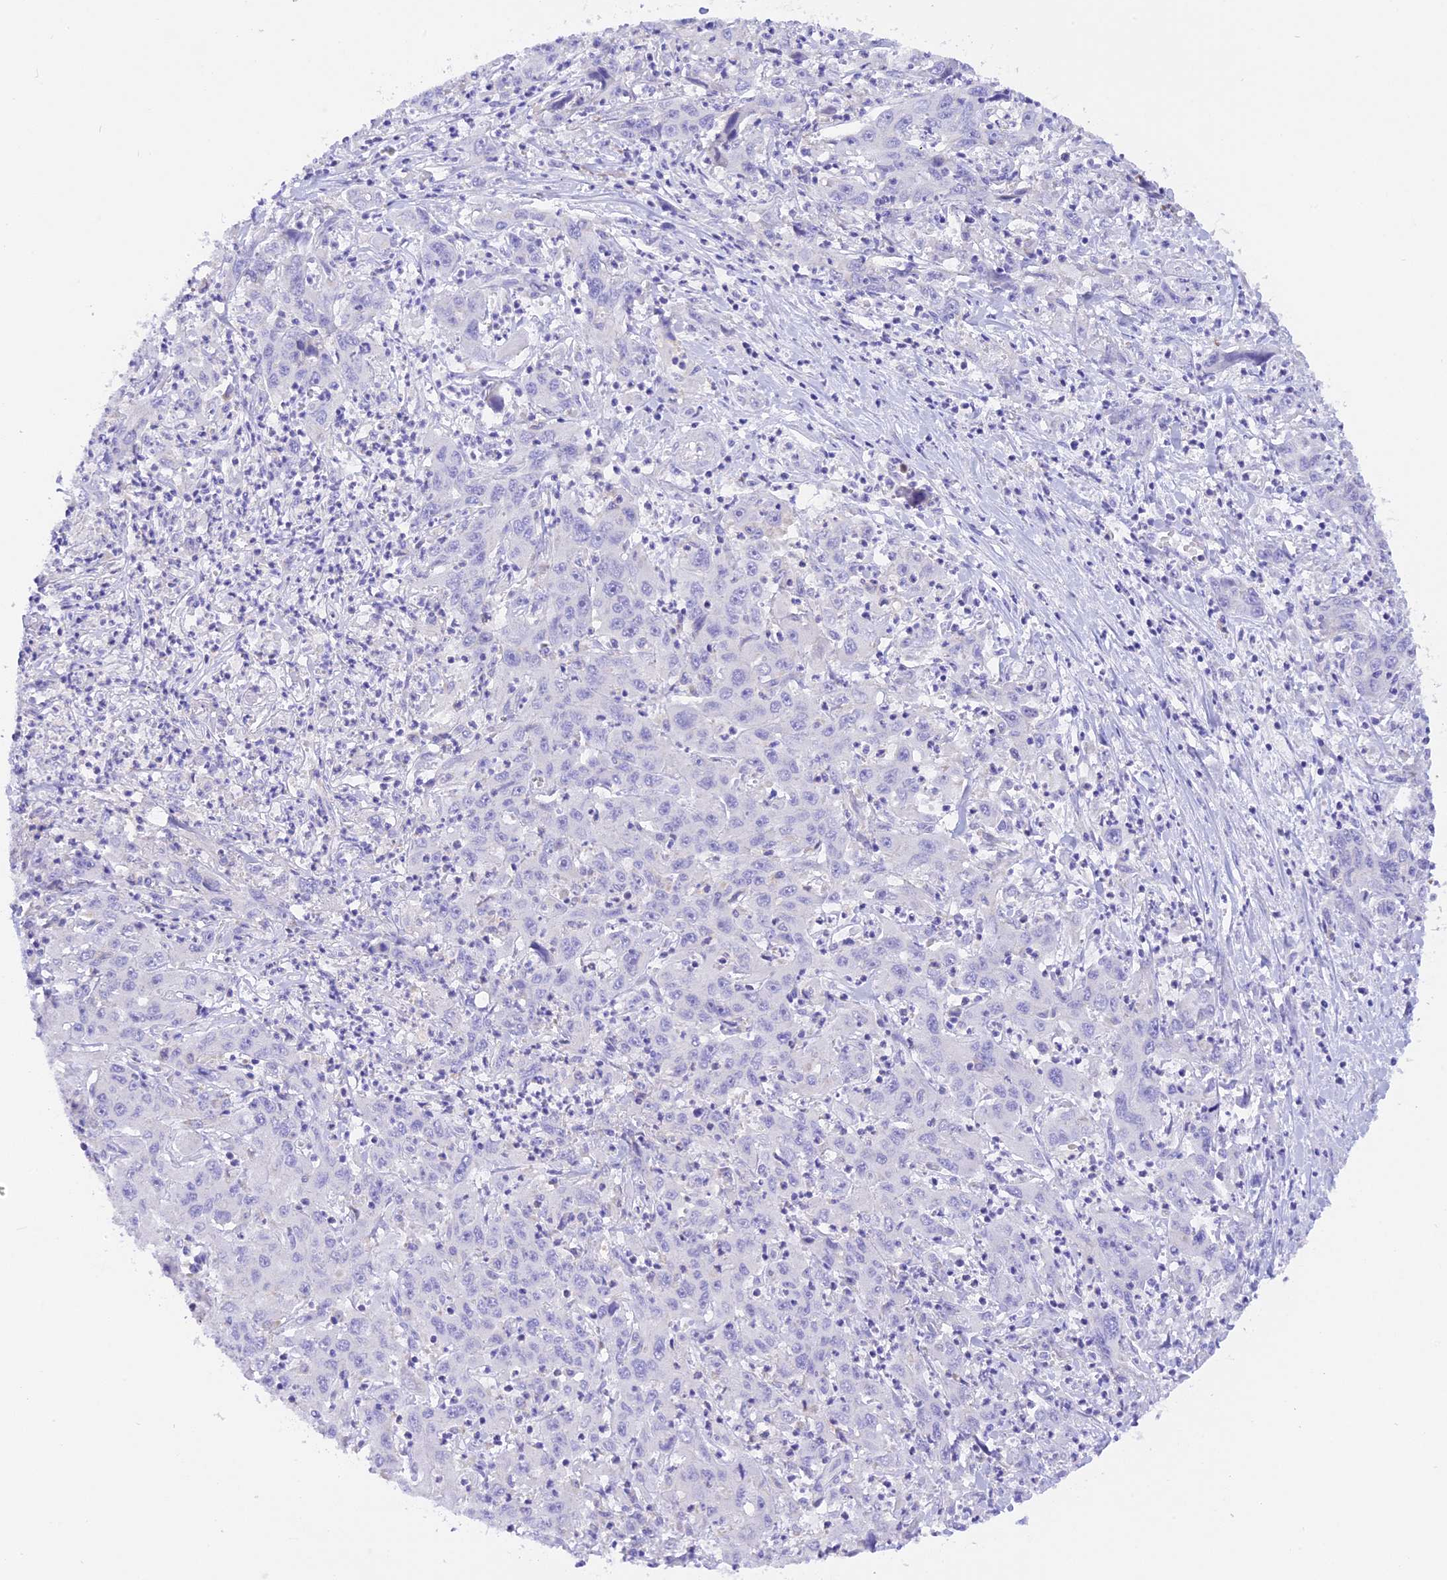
{"staining": {"intensity": "negative", "quantity": "none", "location": "none"}, "tissue": "liver cancer", "cell_type": "Tumor cells", "image_type": "cancer", "snomed": [{"axis": "morphology", "description": "Carcinoma, Hepatocellular, NOS"}, {"axis": "topography", "description": "Liver"}], "caption": "This is a image of immunohistochemistry staining of liver hepatocellular carcinoma, which shows no staining in tumor cells. (DAB (3,3'-diaminobenzidine) immunohistochemistry with hematoxylin counter stain).", "gene": "COL6A5", "patient": {"sex": "male", "age": 63}}